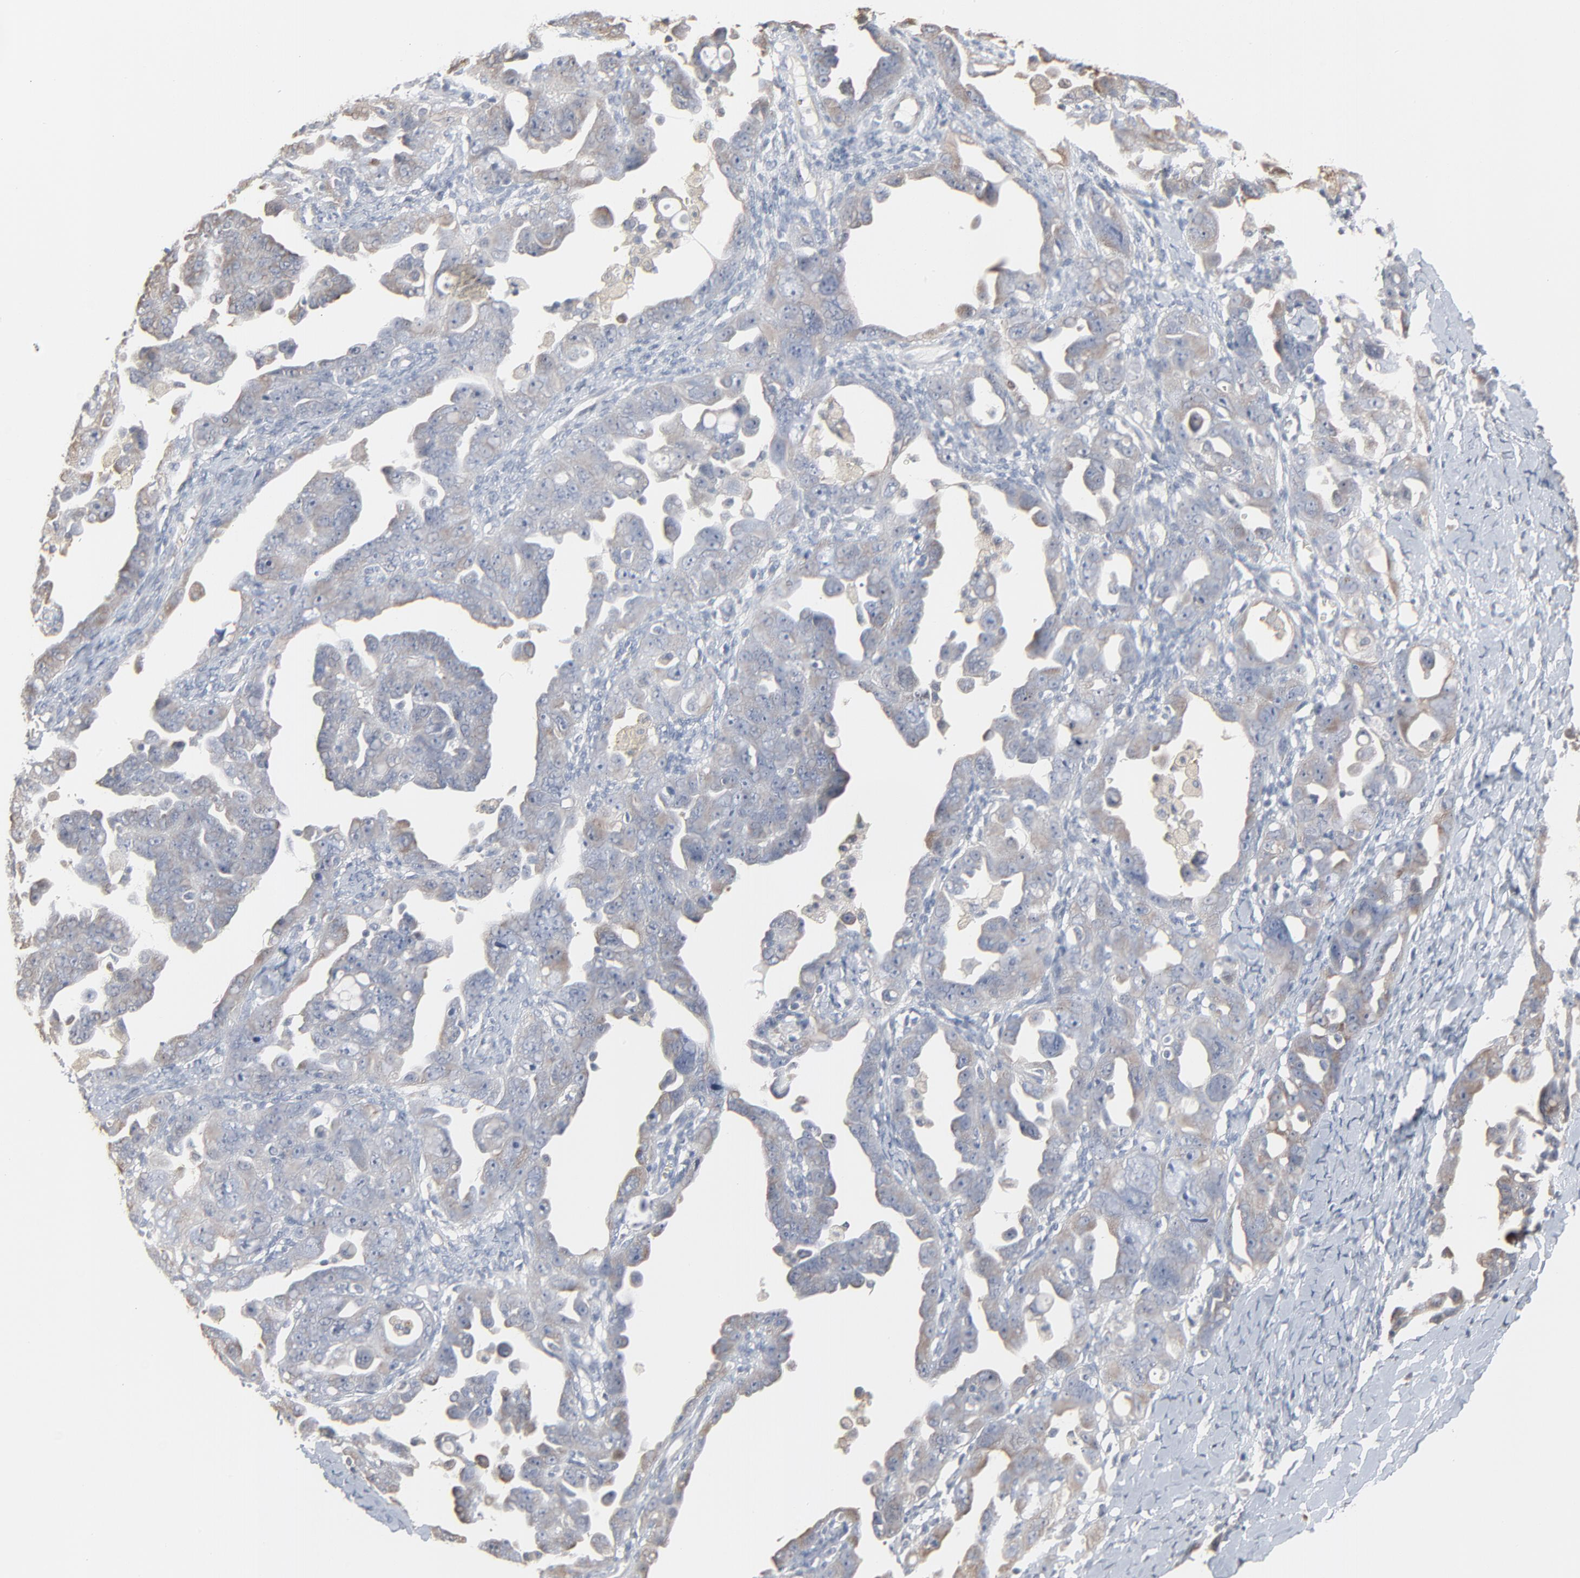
{"staining": {"intensity": "weak", "quantity": "<25%", "location": "cytoplasmic/membranous"}, "tissue": "ovarian cancer", "cell_type": "Tumor cells", "image_type": "cancer", "snomed": [{"axis": "morphology", "description": "Cystadenocarcinoma, serous, NOS"}, {"axis": "topography", "description": "Ovary"}], "caption": "Tumor cells show no significant protein positivity in ovarian cancer.", "gene": "CCT5", "patient": {"sex": "female", "age": 66}}